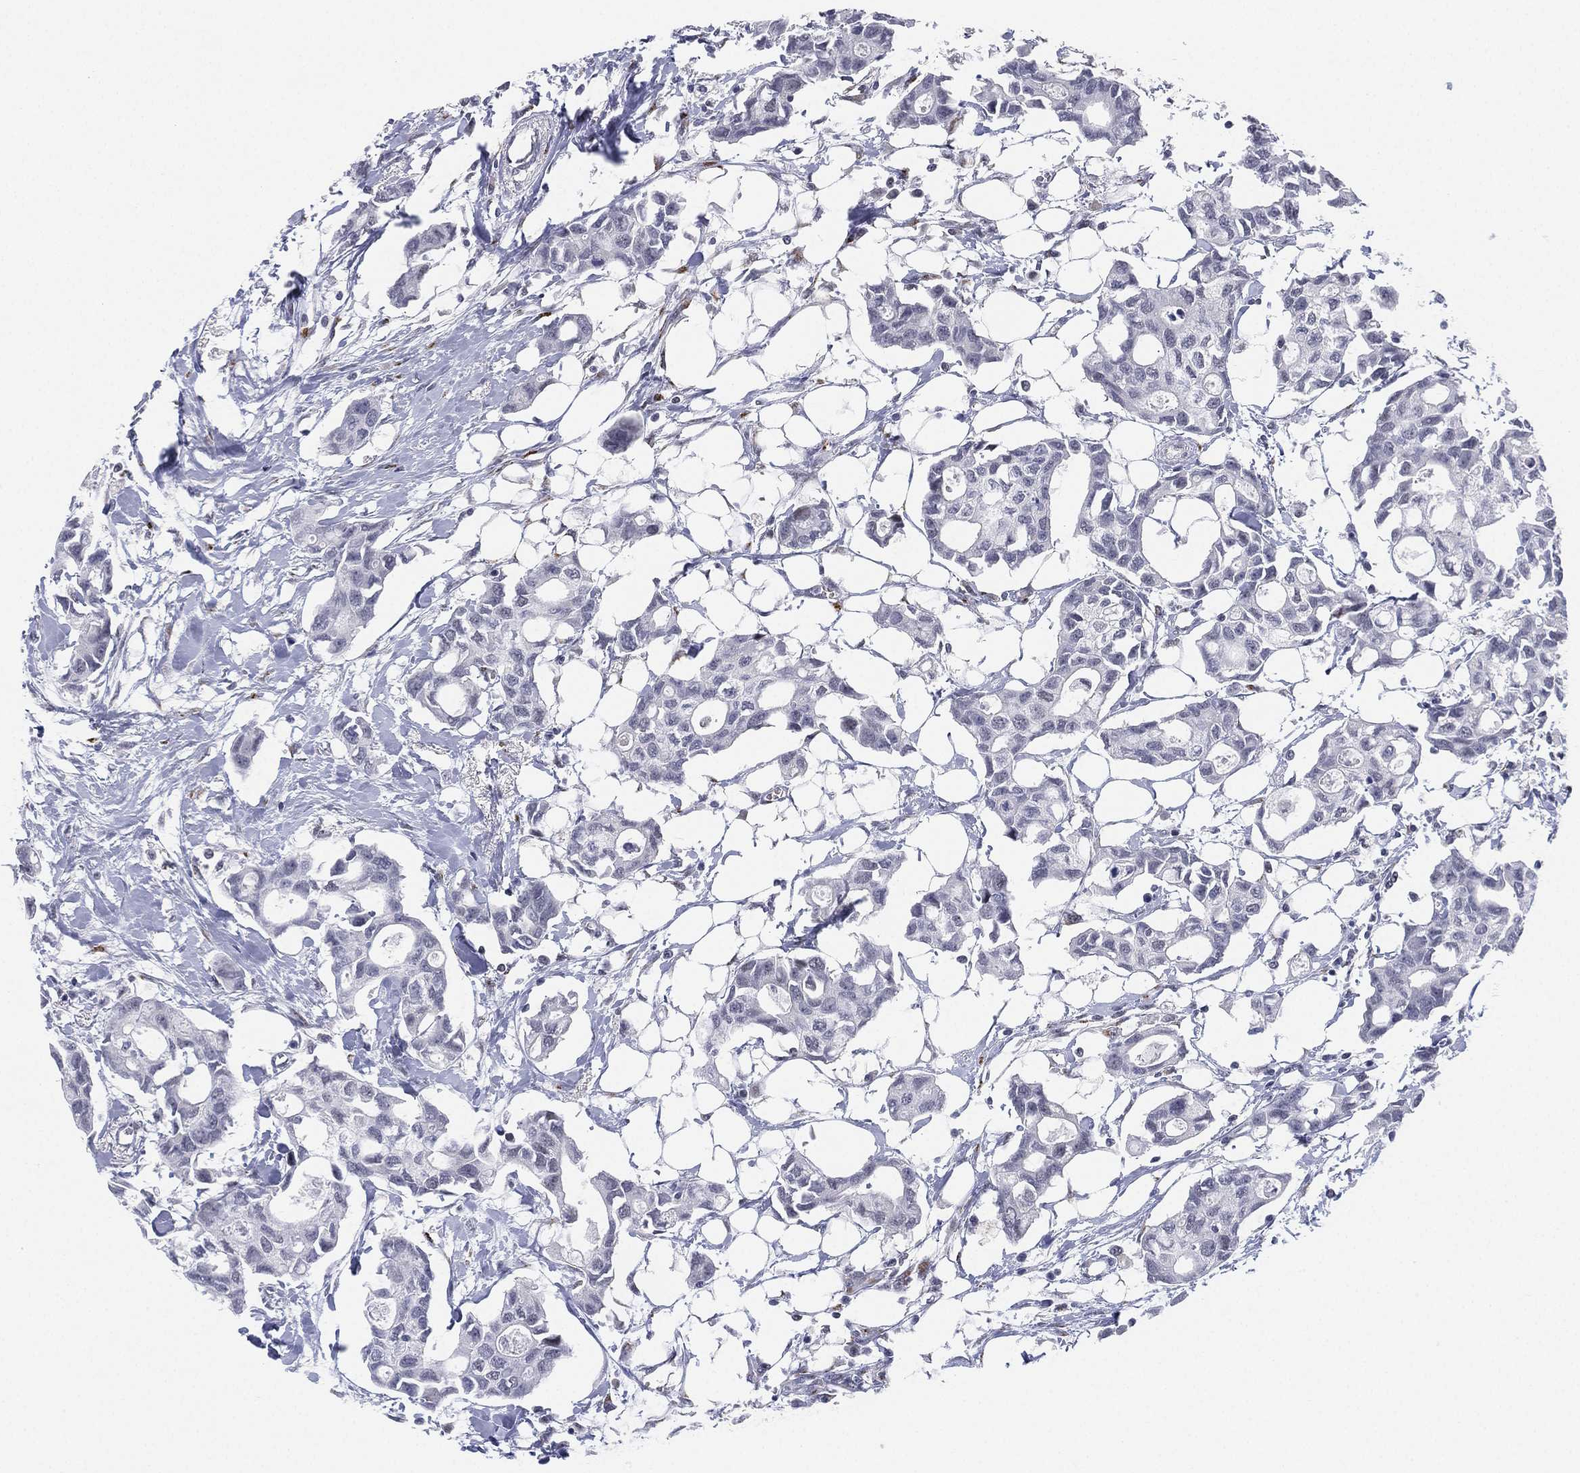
{"staining": {"intensity": "negative", "quantity": "none", "location": "none"}, "tissue": "breast cancer", "cell_type": "Tumor cells", "image_type": "cancer", "snomed": [{"axis": "morphology", "description": "Duct carcinoma"}, {"axis": "topography", "description": "Breast"}], "caption": "Protein analysis of breast cancer (infiltrating ductal carcinoma) demonstrates no significant expression in tumor cells.", "gene": "CD177", "patient": {"sex": "female", "age": 83}}